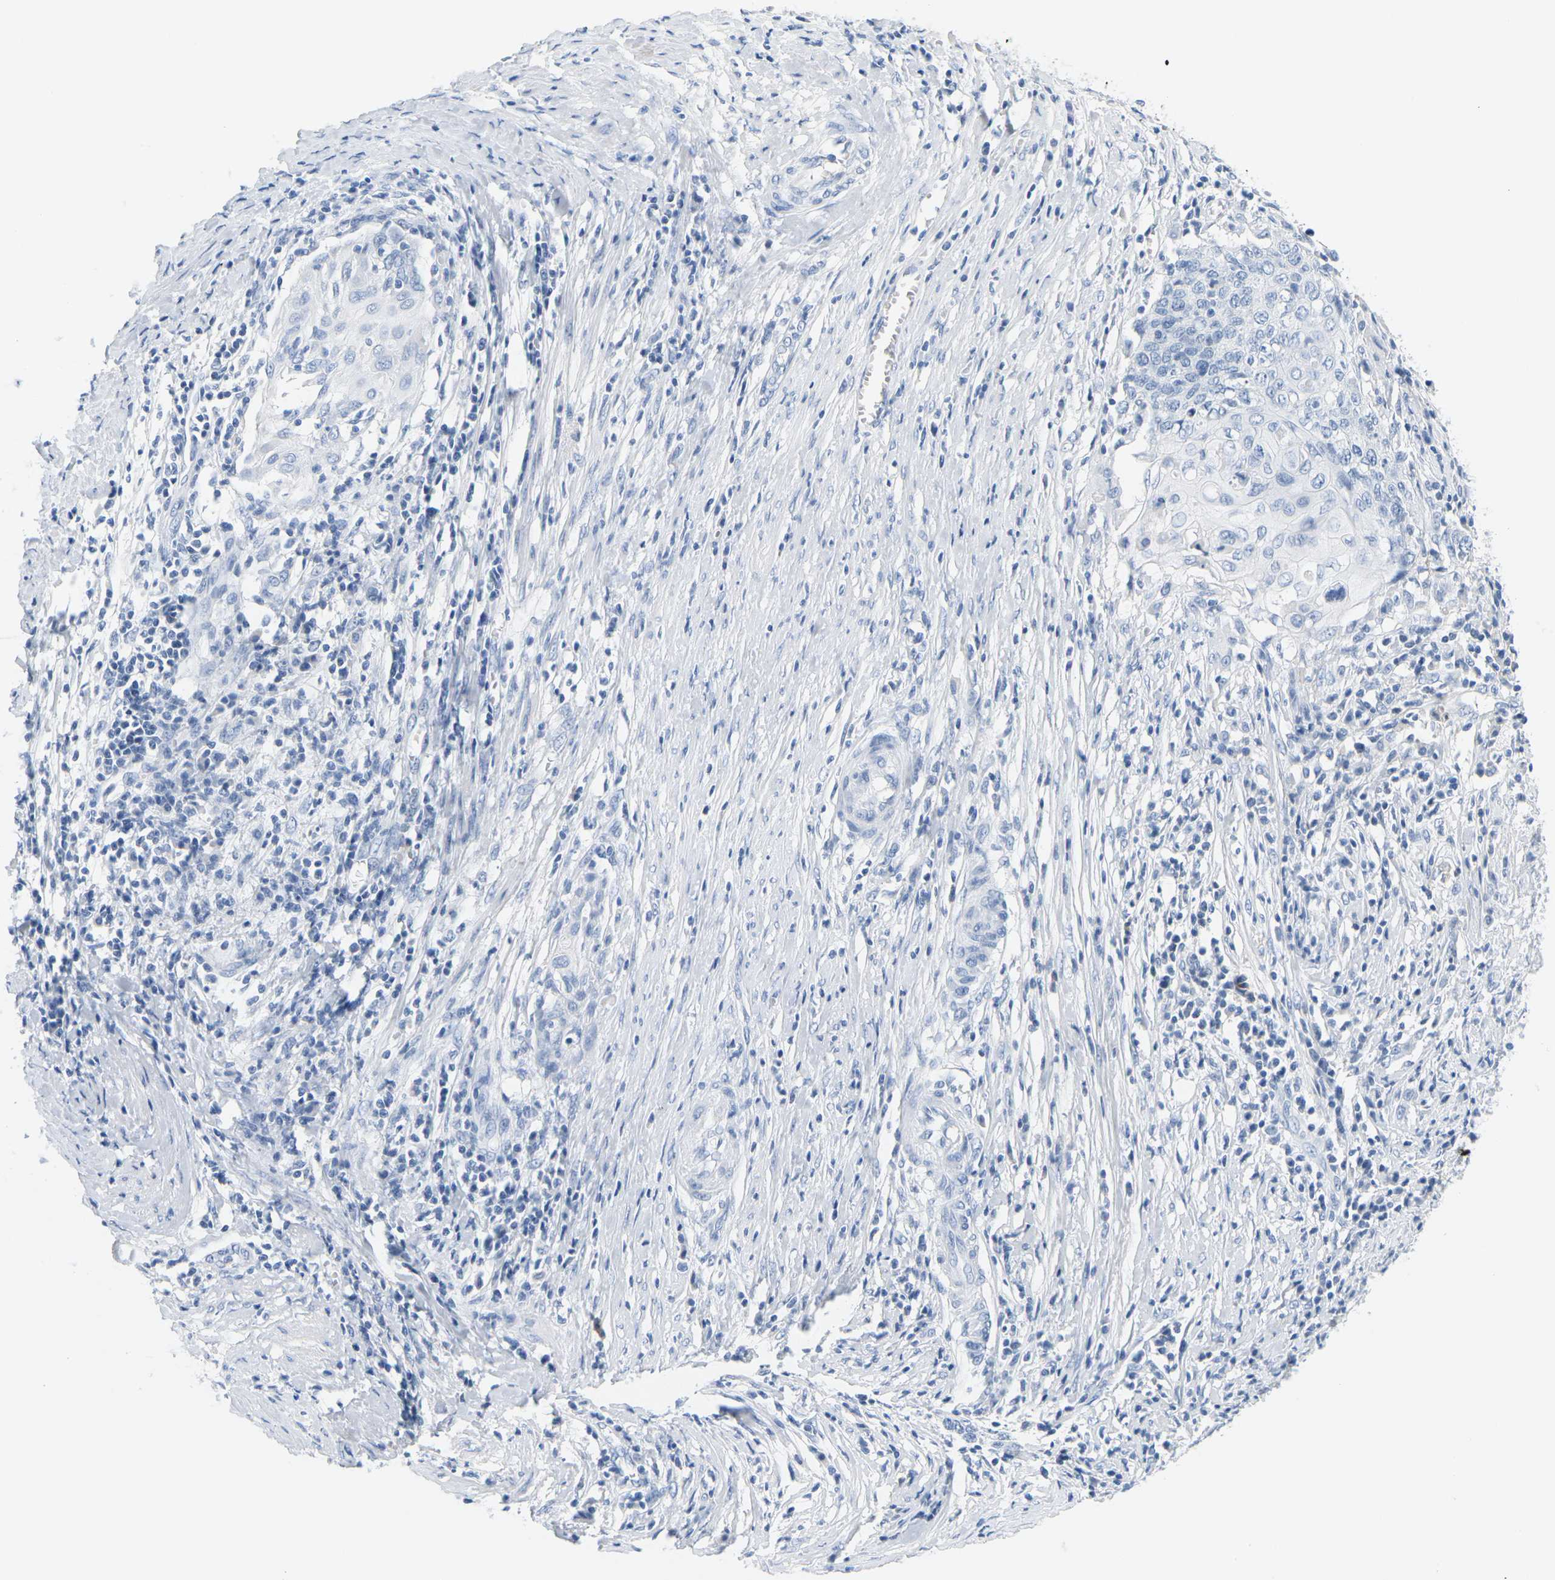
{"staining": {"intensity": "negative", "quantity": "none", "location": "none"}, "tissue": "cervical cancer", "cell_type": "Tumor cells", "image_type": "cancer", "snomed": [{"axis": "morphology", "description": "Squamous cell carcinoma, NOS"}, {"axis": "topography", "description": "Cervix"}], "caption": "A photomicrograph of cervical cancer stained for a protein demonstrates no brown staining in tumor cells.", "gene": "APOB", "patient": {"sex": "female", "age": 39}}